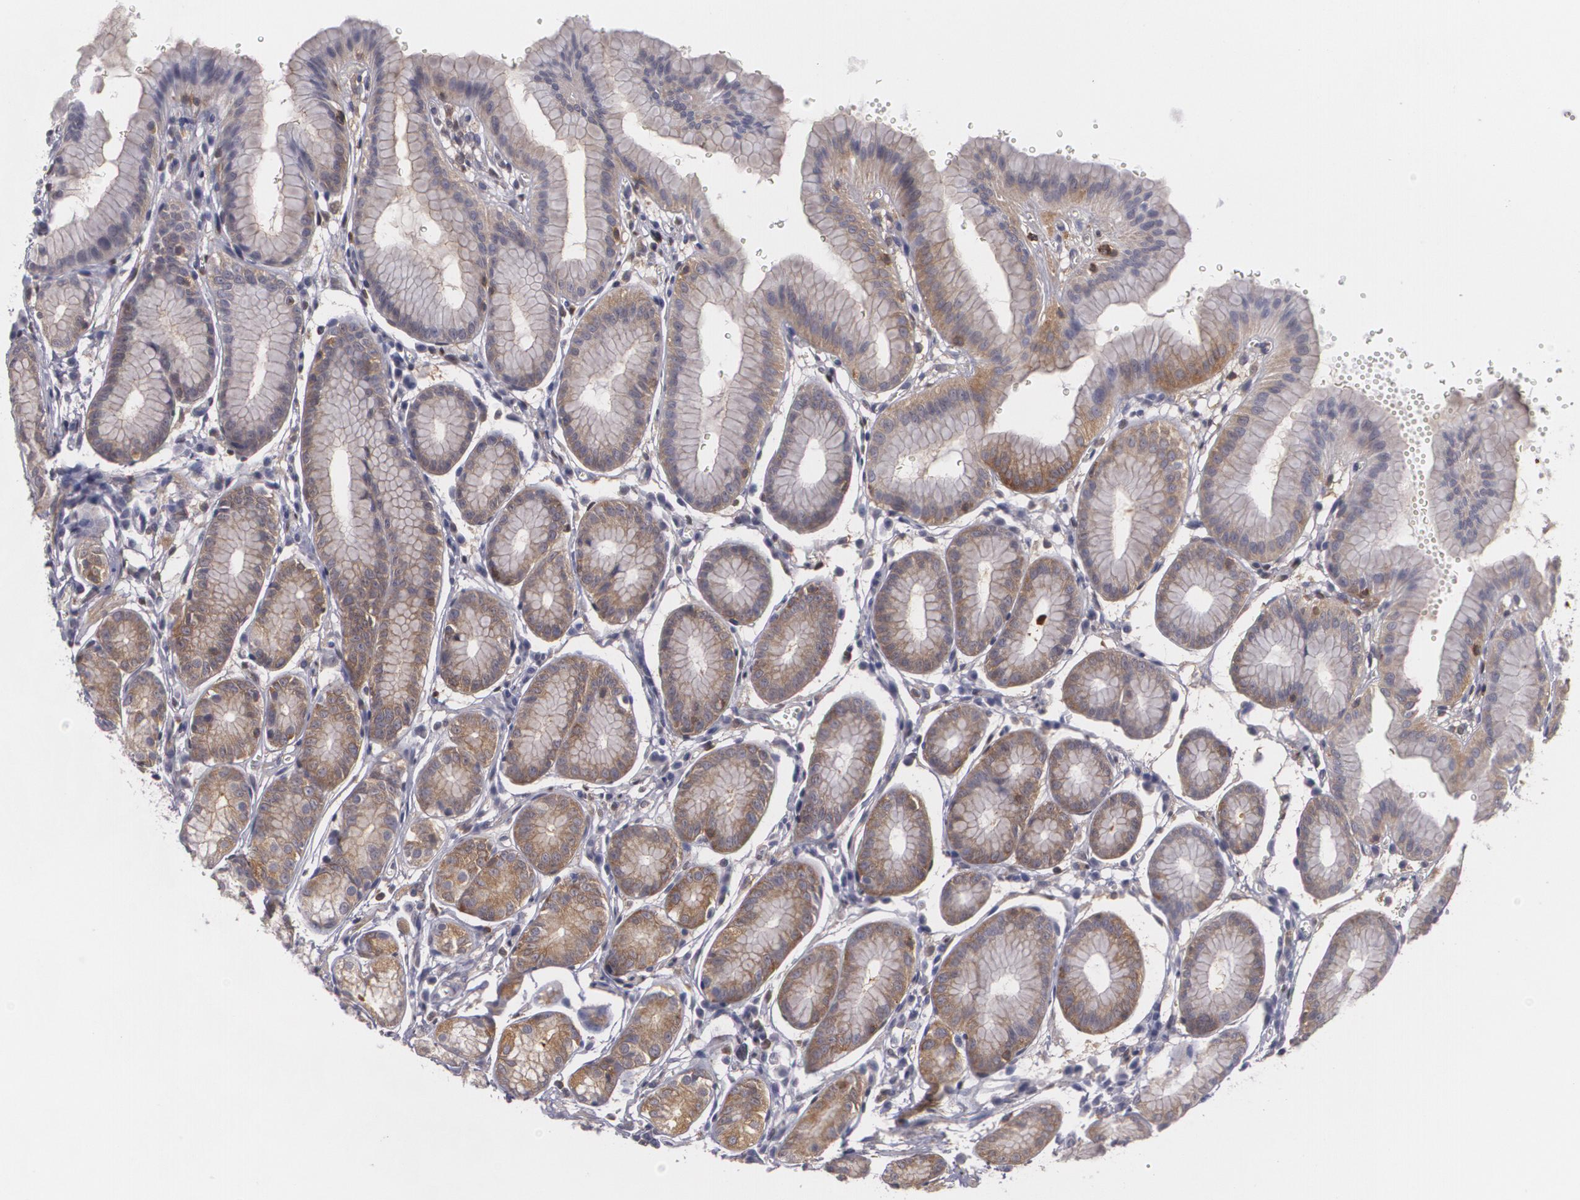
{"staining": {"intensity": "moderate", "quantity": ">75%", "location": "cytoplasmic/membranous"}, "tissue": "stomach", "cell_type": "Glandular cells", "image_type": "normal", "snomed": [{"axis": "morphology", "description": "Normal tissue, NOS"}, {"axis": "topography", "description": "Stomach"}], "caption": "Protein staining of benign stomach exhibits moderate cytoplasmic/membranous positivity in about >75% of glandular cells.", "gene": "BIN1", "patient": {"sex": "male", "age": 42}}